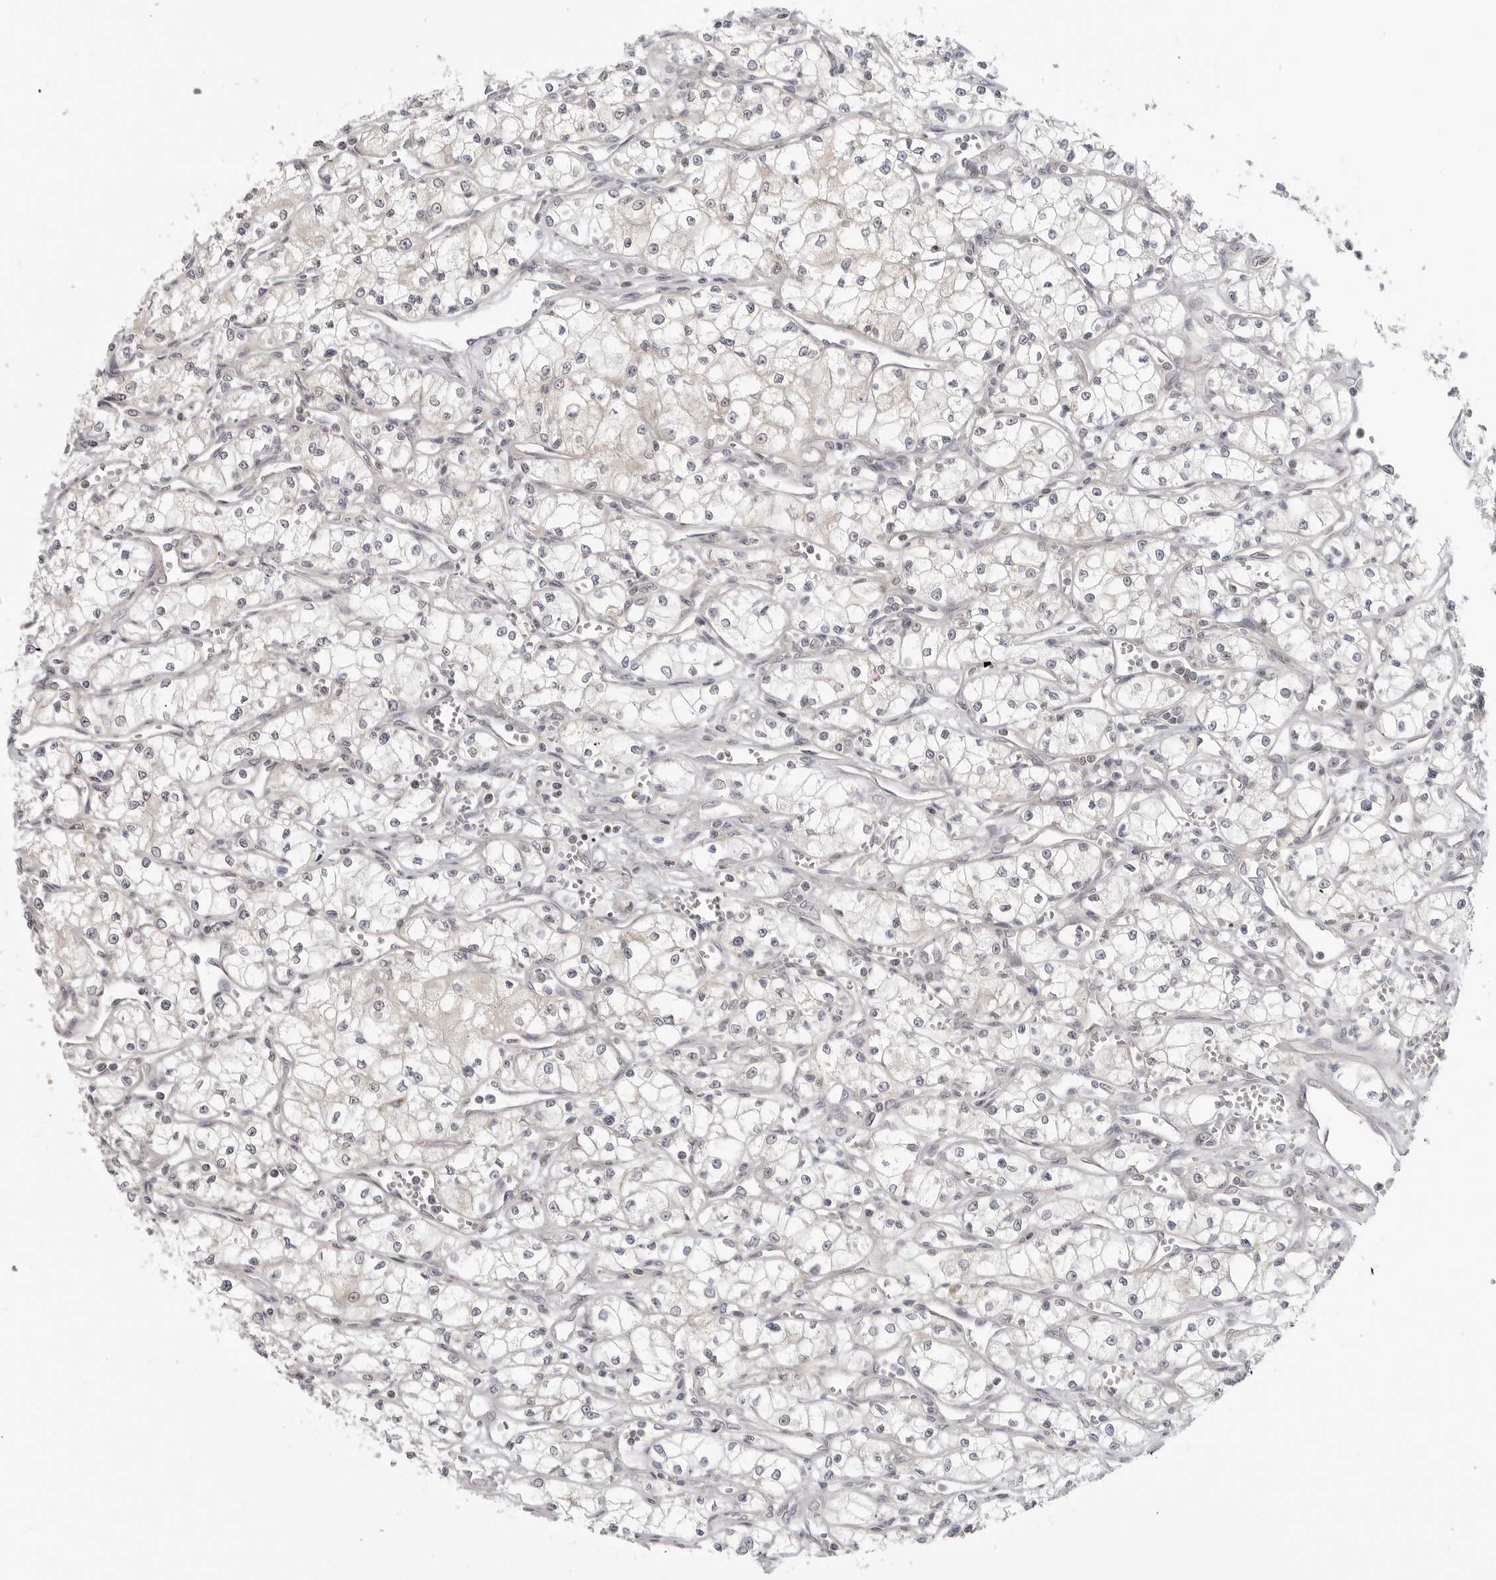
{"staining": {"intensity": "negative", "quantity": "none", "location": "none"}, "tissue": "renal cancer", "cell_type": "Tumor cells", "image_type": "cancer", "snomed": [{"axis": "morphology", "description": "Adenocarcinoma, NOS"}, {"axis": "topography", "description": "Kidney"}], "caption": "There is no significant staining in tumor cells of renal cancer (adenocarcinoma).", "gene": "MAP7D1", "patient": {"sex": "male", "age": 59}}